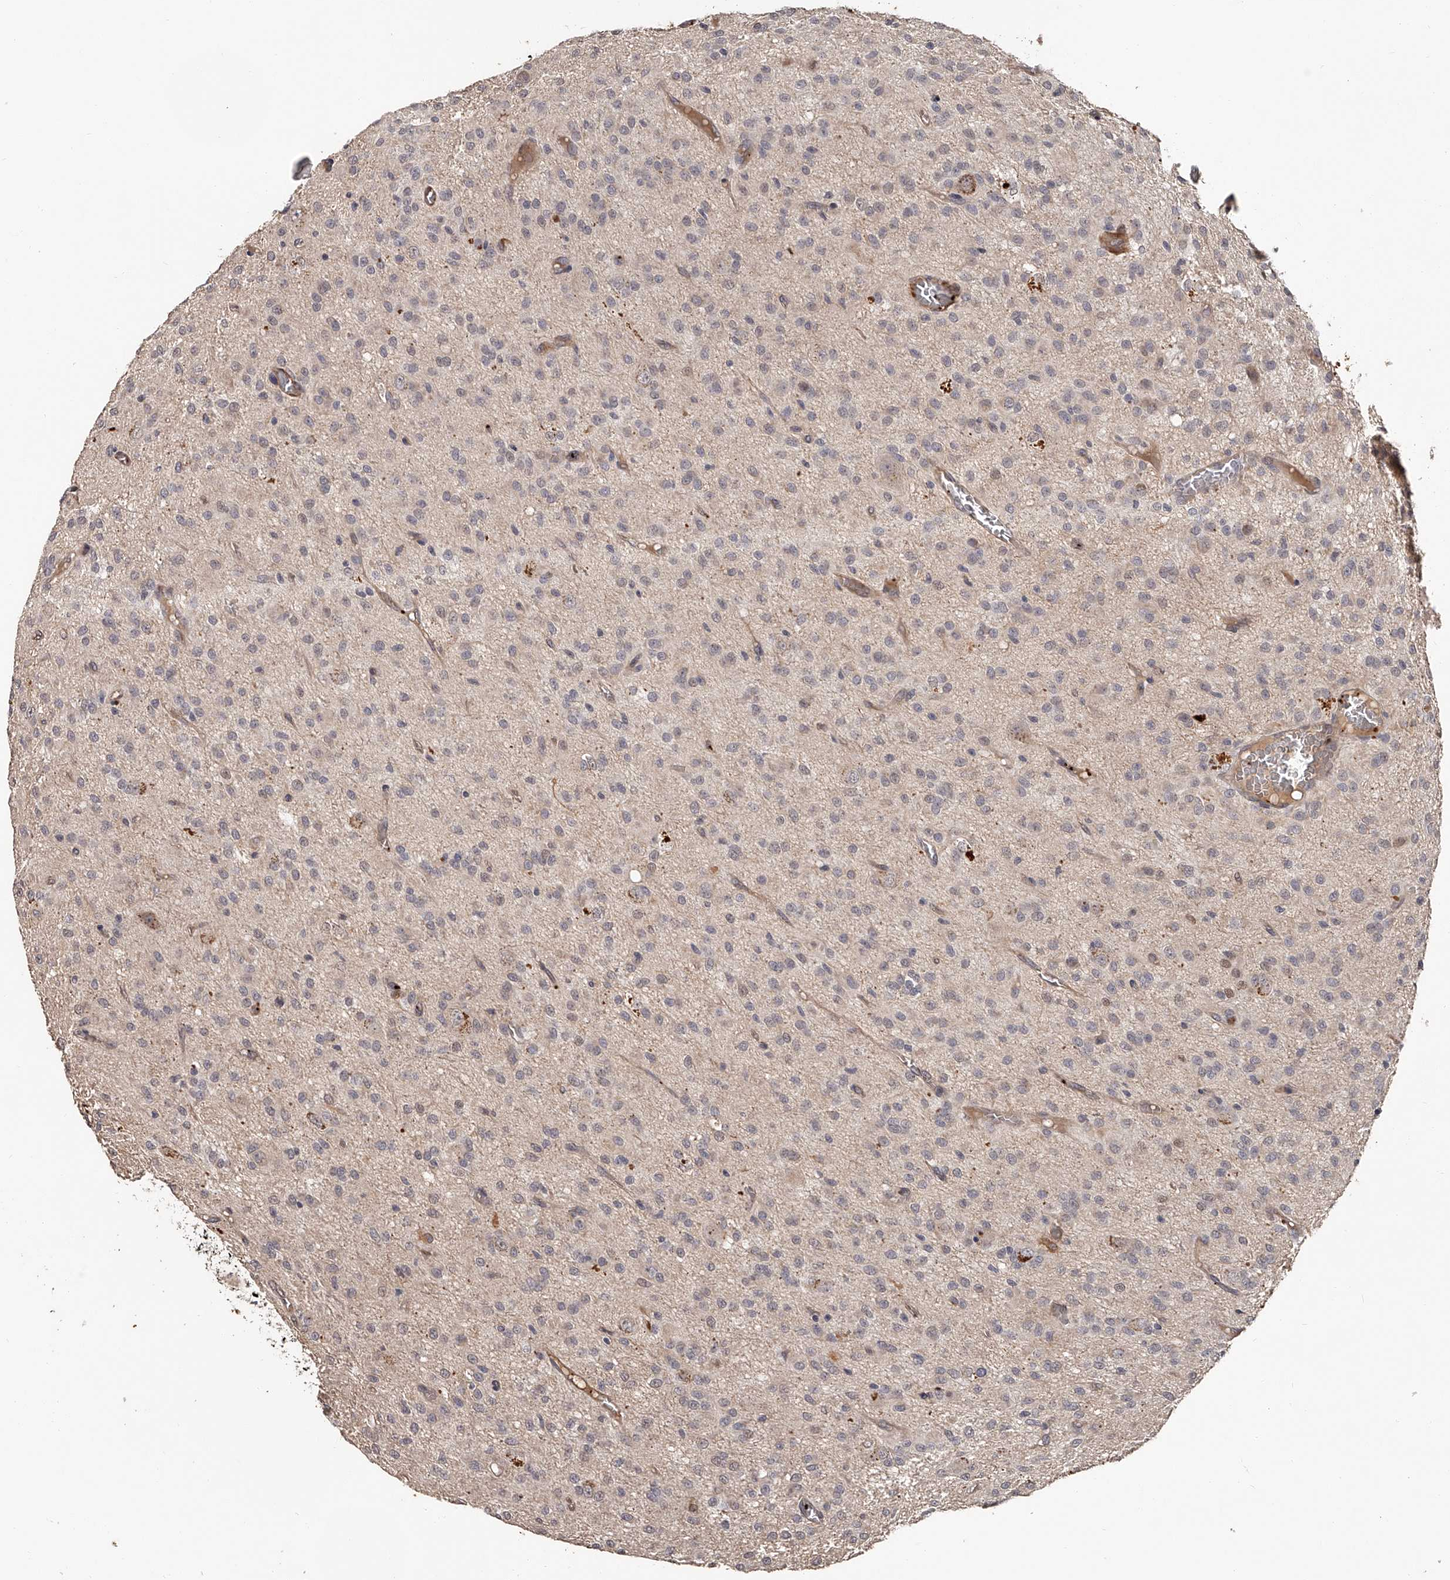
{"staining": {"intensity": "negative", "quantity": "none", "location": "none"}, "tissue": "glioma", "cell_type": "Tumor cells", "image_type": "cancer", "snomed": [{"axis": "morphology", "description": "Glioma, malignant, High grade"}, {"axis": "topography", "description": "Brain"}], "caption": "Human malignant glioma (high-grade) stained for a protein using IHC demonstrates no positivity in tumor cells.", "gene": "URGCP", "patient": {"sex": "female", "age": 59}}